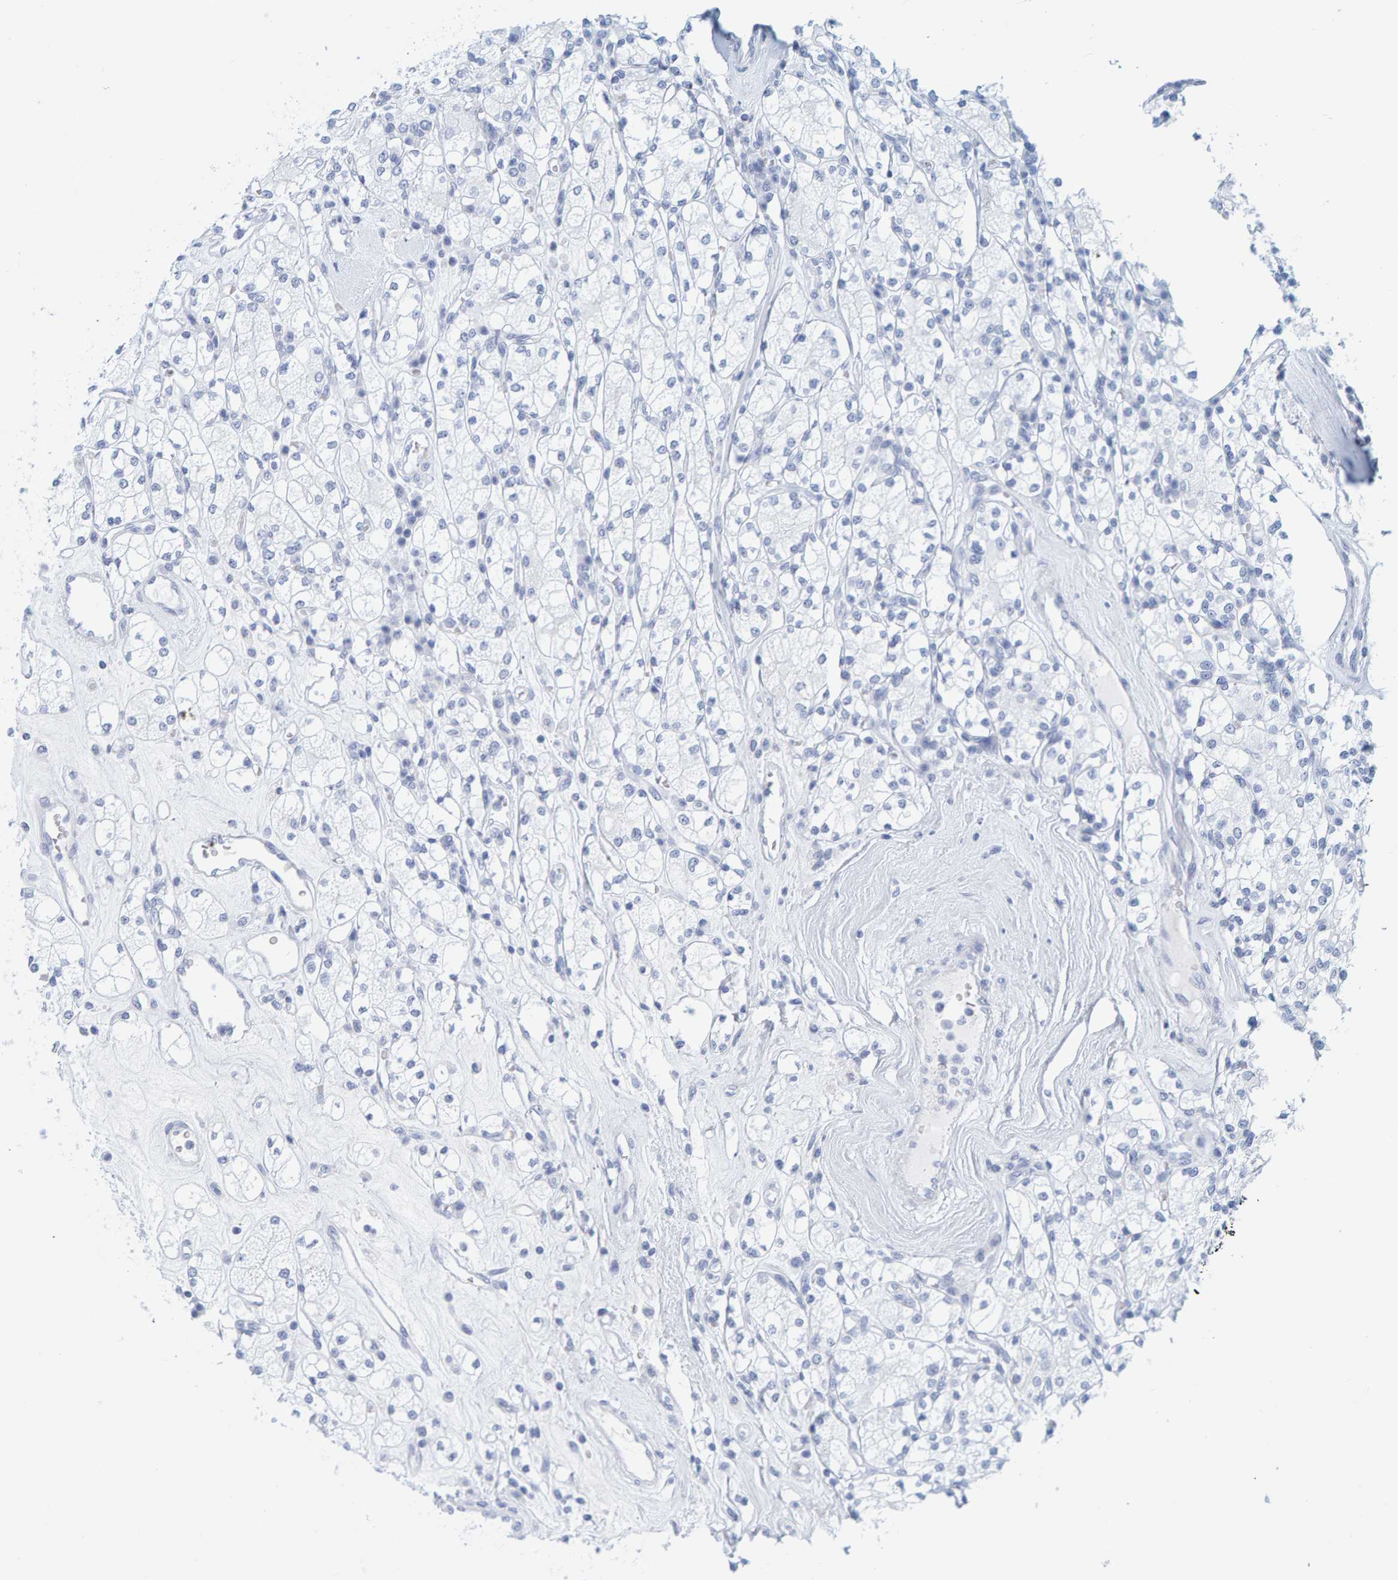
{"staining": {"intensity": "negative", "quantity": "none", "location": "none"}, "tissue": "renal cancer", "cell_type": "Tumor cells", "image_type": "cancer", "snomed": [{"axis": "morphology", "description": "Adenocarcinoma, NOS"}, {"axis": "topography", "description": "Kidney"}], "caption": "Immunohistochemistry (IHC) of adenocarcinoma (renal) shows no positivity in tumor cells.", "gene": "SFTPC", "patient": {"sex": "male", "age": 77}}